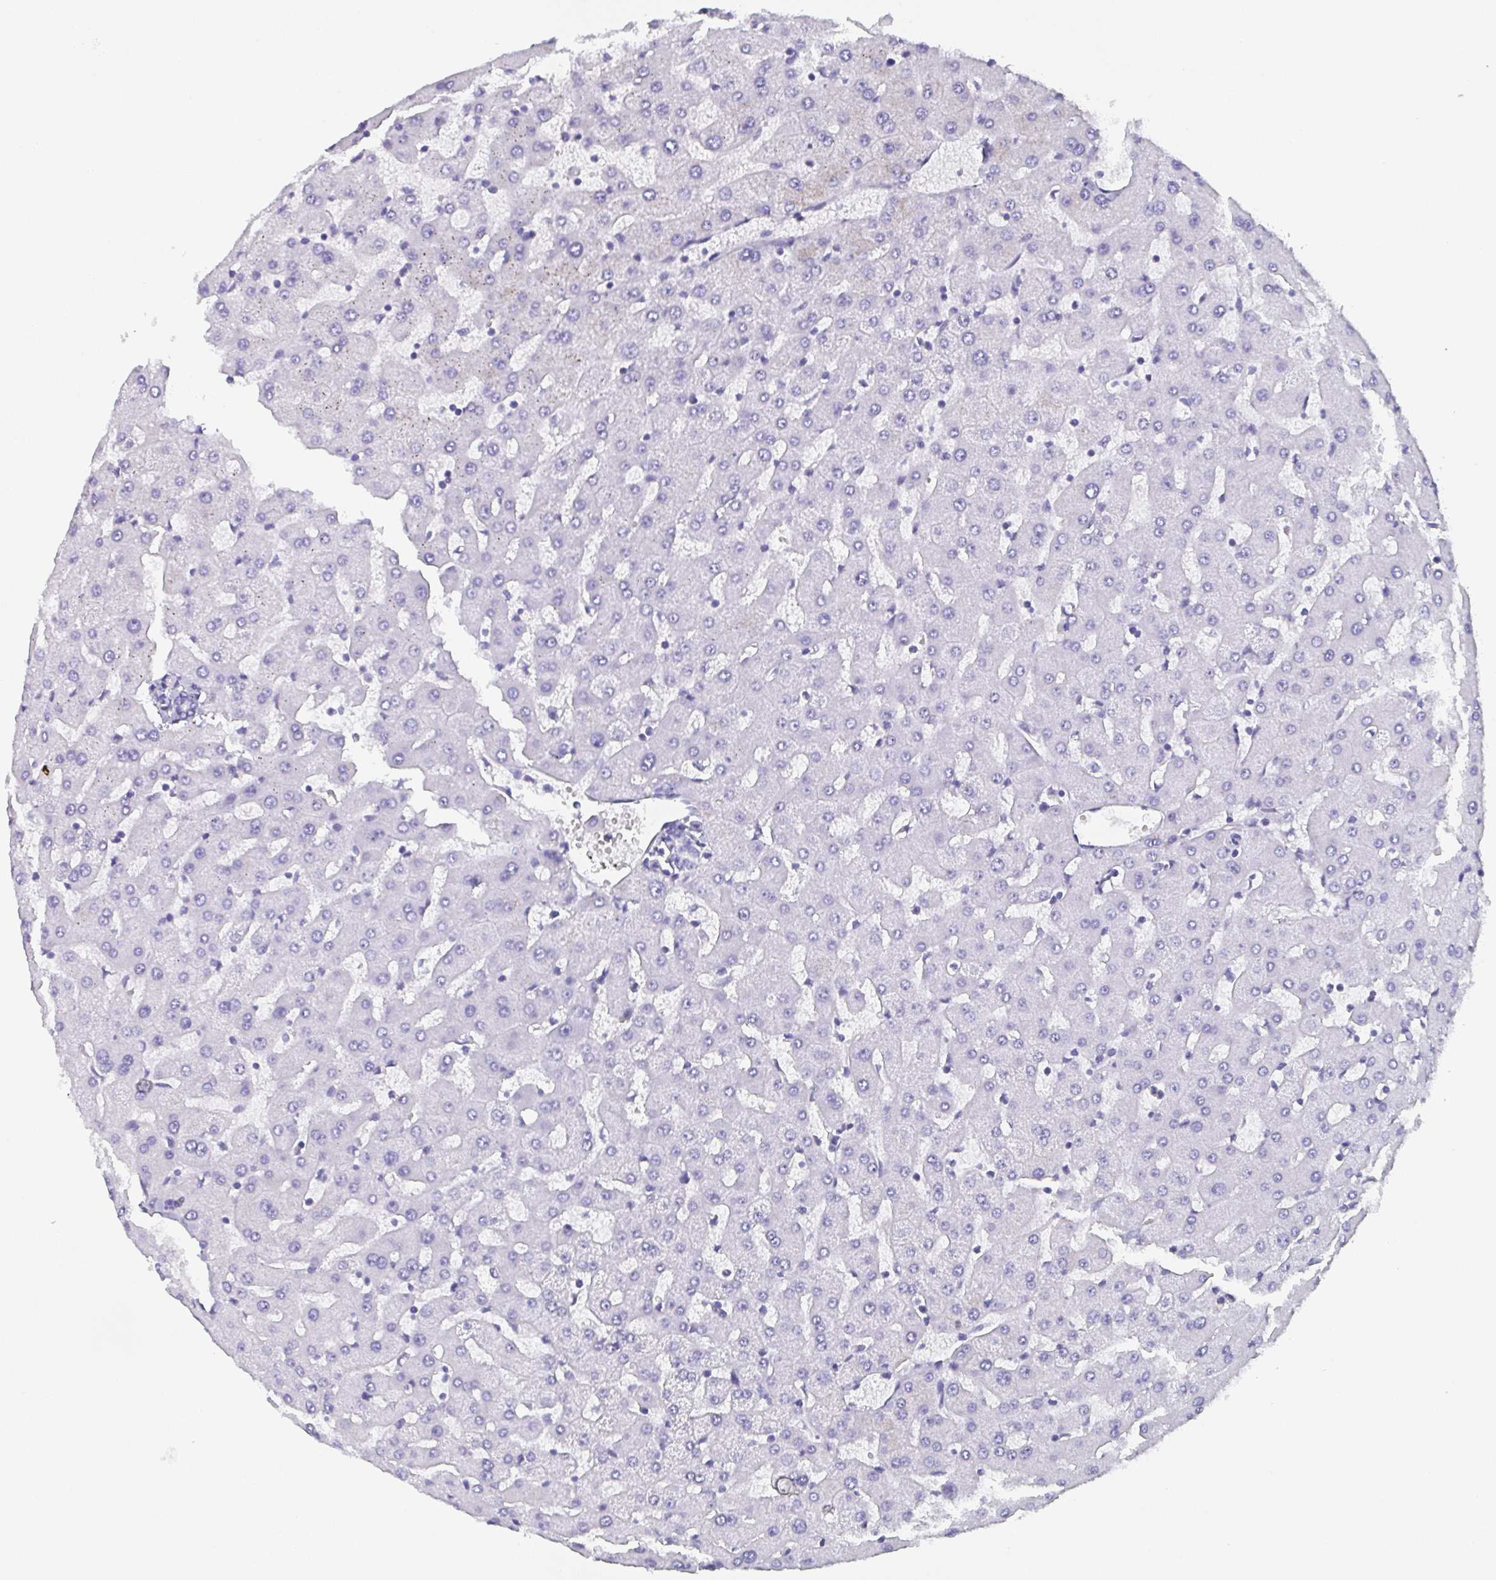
{"staining": {"intensity": "negative", "quantity": "none", "location": "none"}, "tissue": "liver", "cell_type": "Cholangiocytes", "image_type": "normal", "snomed": [{"axis": "morphology", "description": "Normal tissue, NOS"}, {"axis": "topography", "description": "Liver"}], "caption": "A micrograph of liver stained for a protein displays no brown staining in cholangiocytes.", "gene": "AGFG2", "patient": {"sex": "female", "age": 63}}